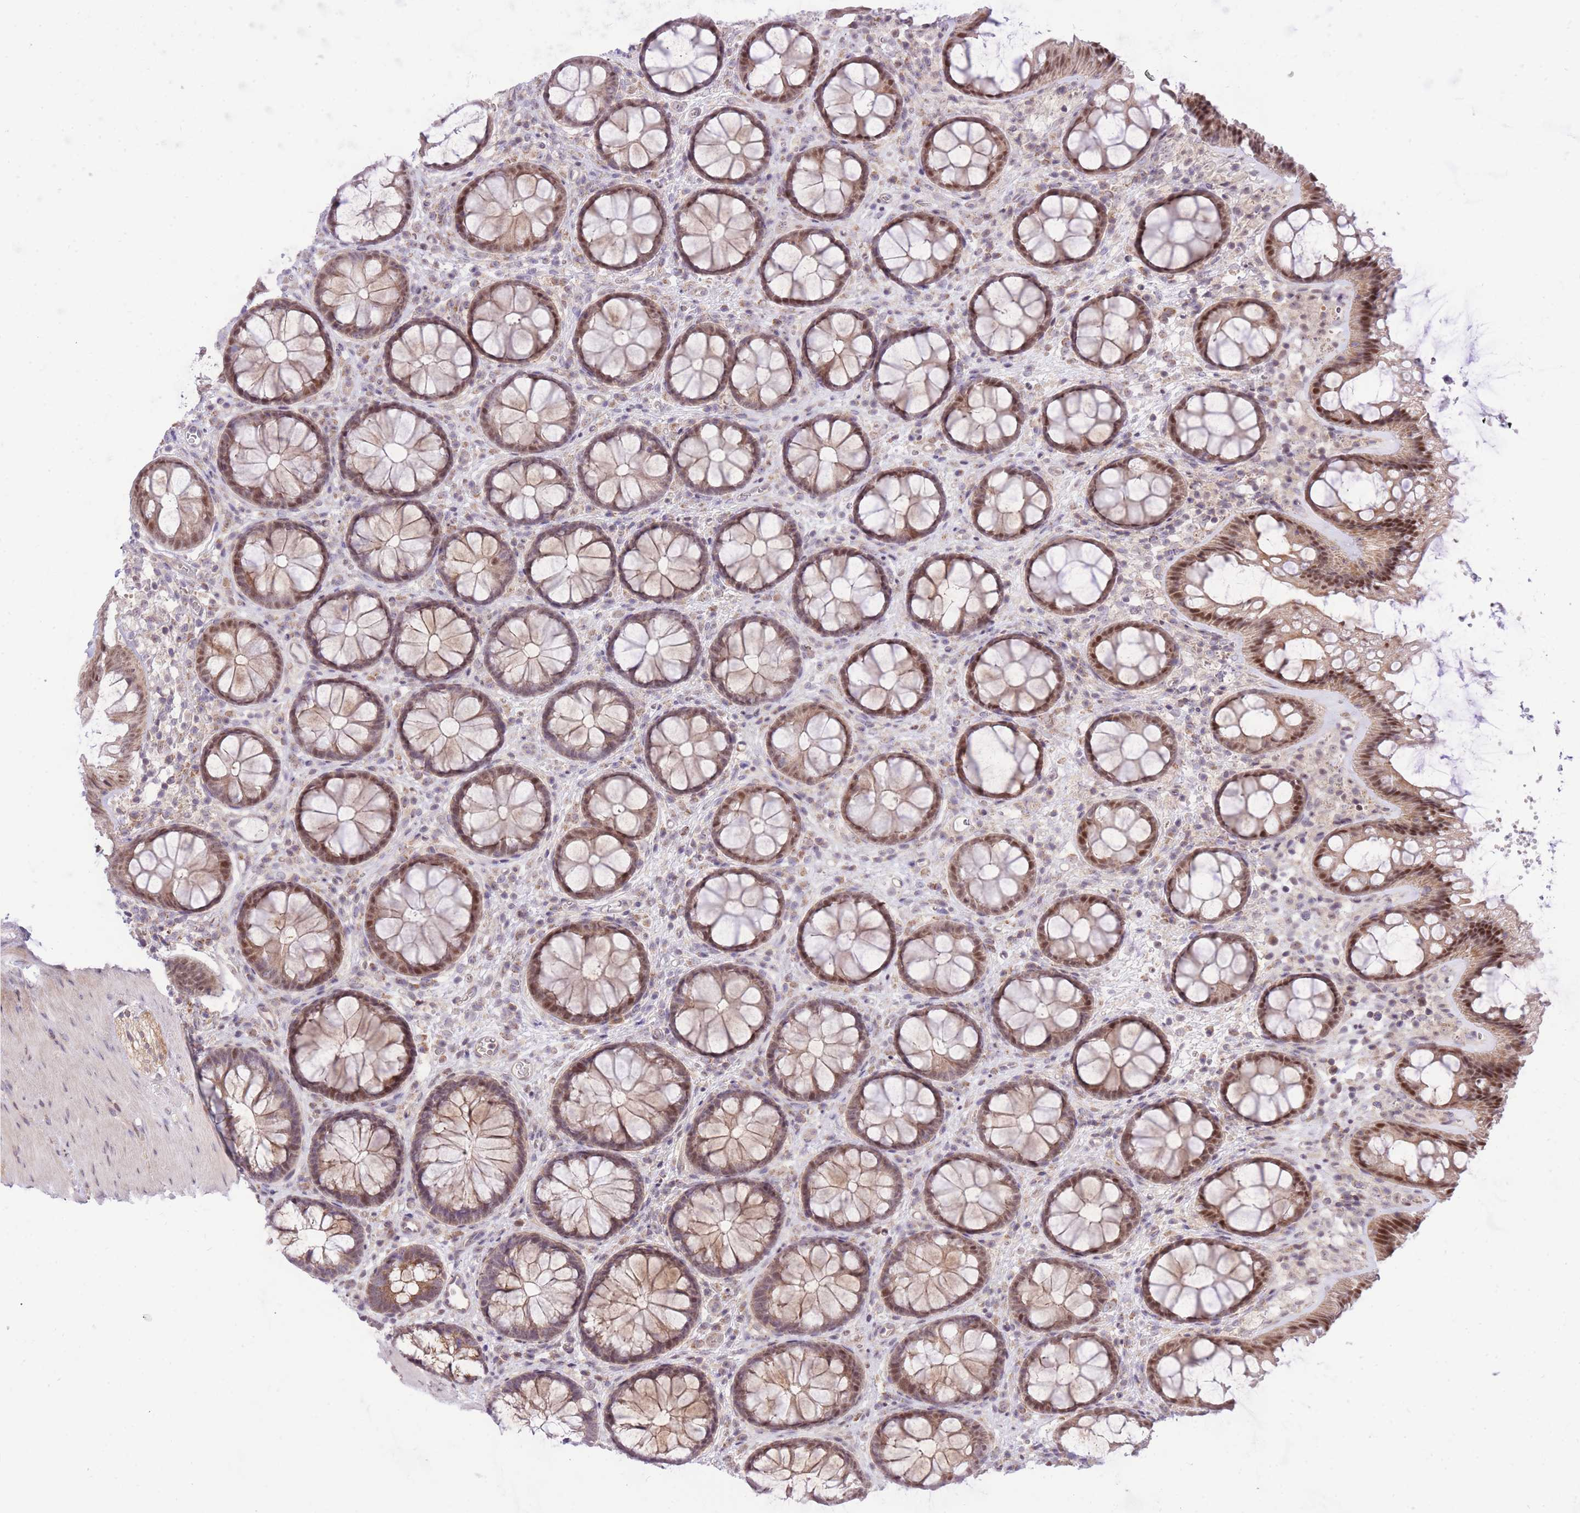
{"staining": {"intensity": "weak", "quantity": "25%-75%", "location": "cytoplasmic/membranous"}, "tissue": "colon", "cell_type": "Endothelial cells", "image_type": "normal", "snomed": [{"axis": "morphology", "description": "Normal tissue, NOS"}, {"axis": "topography", "description": "Colon"}], "caption": "Colon stained with immunohistochemistry exhibits weak cytoplasmic/membranous positivity in approximately 25%-75% of endothelial cells. (DAB (3,3'-diaminobenzidine) IHC with brightfield microscopy, high magnification).", "gene": "MINDY2", "patient": {"sex": "male", "age": 46}}